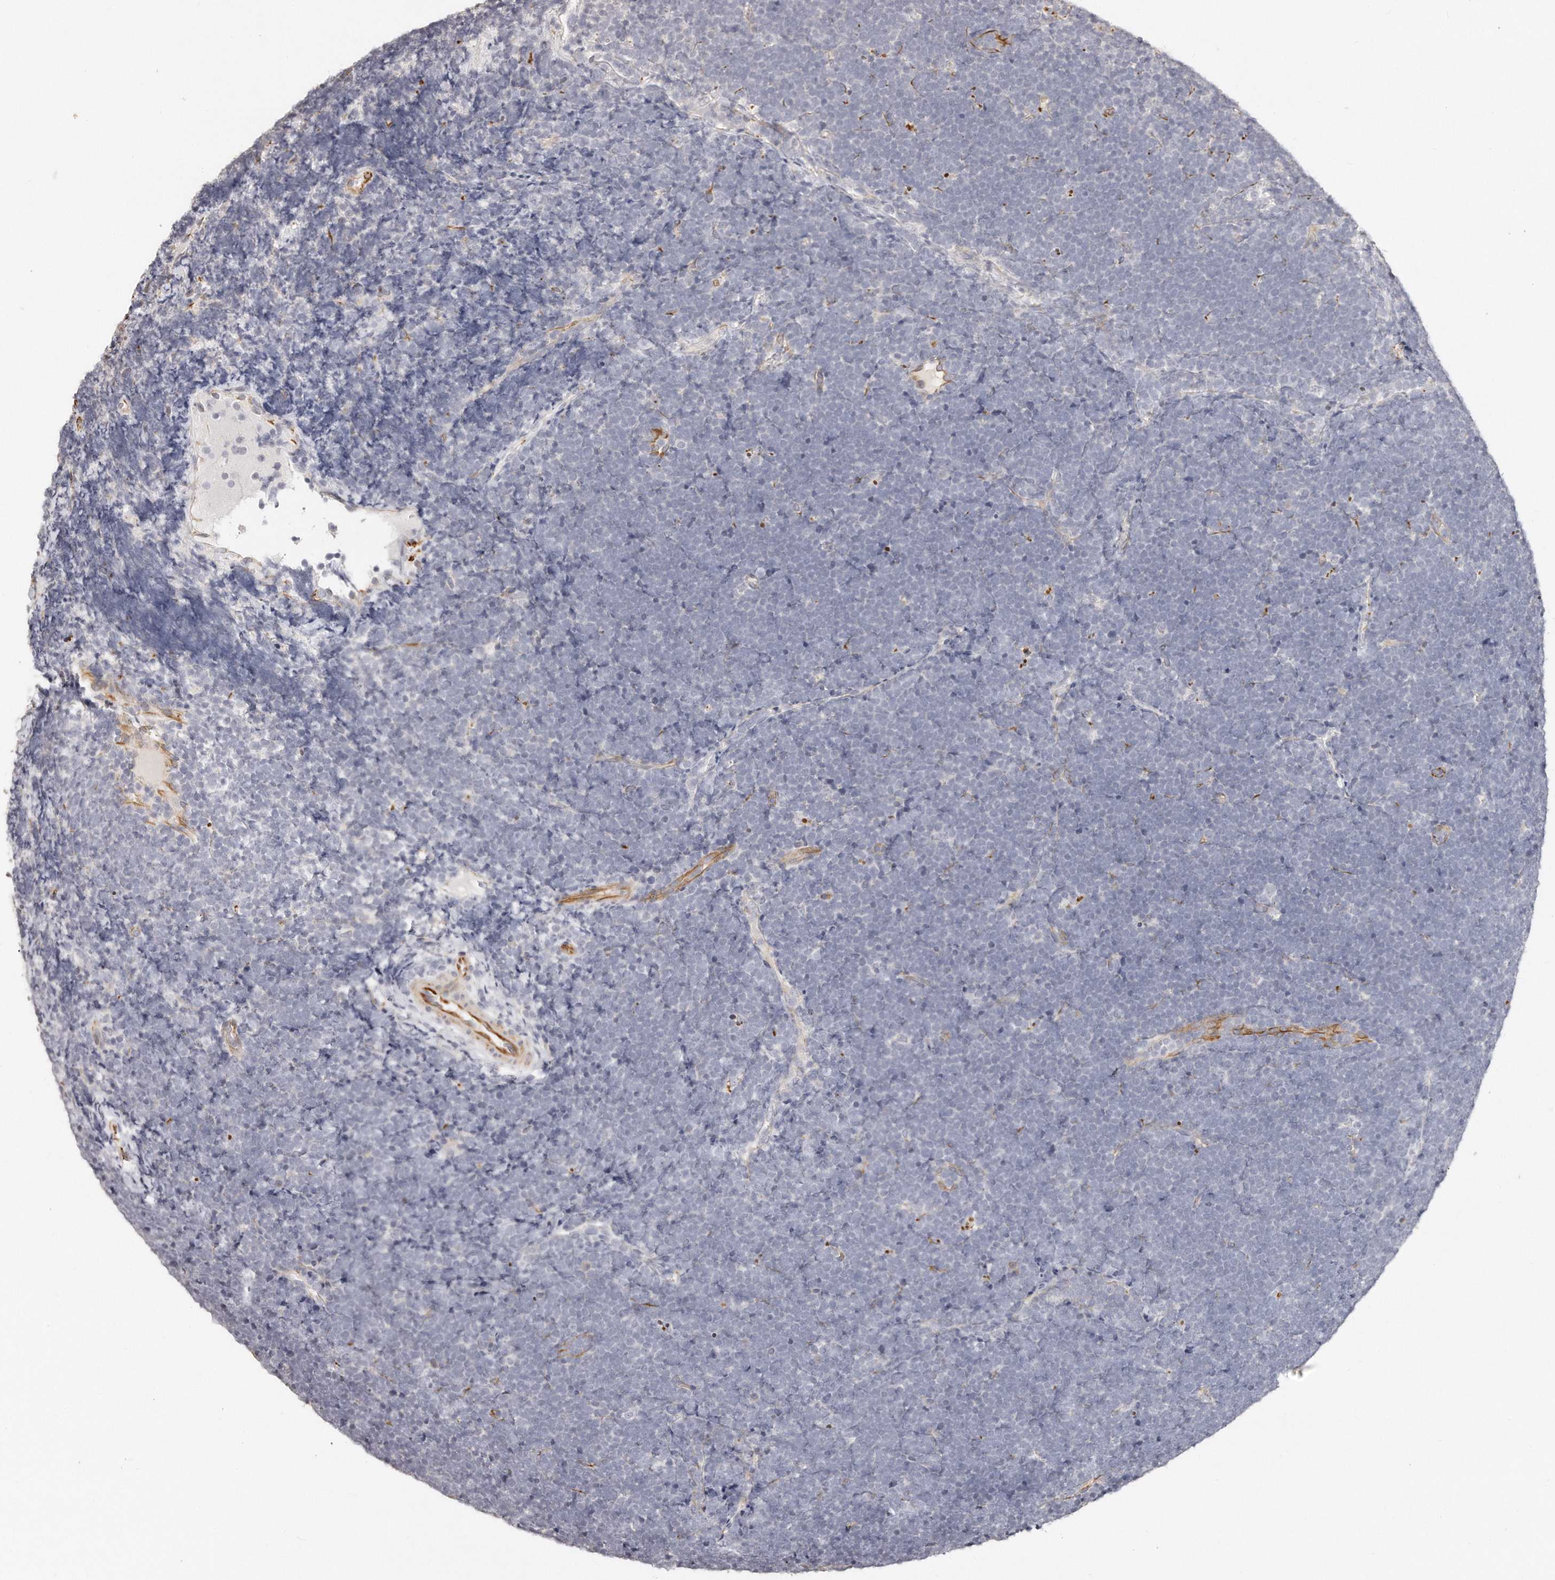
{"staining": {"intensity": "negative", "quantity": "none", "location": "none"}, "tissue": "lymphoma", "cell_type": "Tumor cells", "image_type": "cancer", "snomed": [{"axis": "morphology", "description": "Malignant lymphoma, non-Hodgkin's type, High grade"}, {"axis": "topography", "description": "Lymph node"}], "caption": "DAB immunohistochemical staining of human lymphoma reveals no significant staining in tumor cells.", "gene": "ZYG11A", "patient": {"sex": "male", "age": 13}}